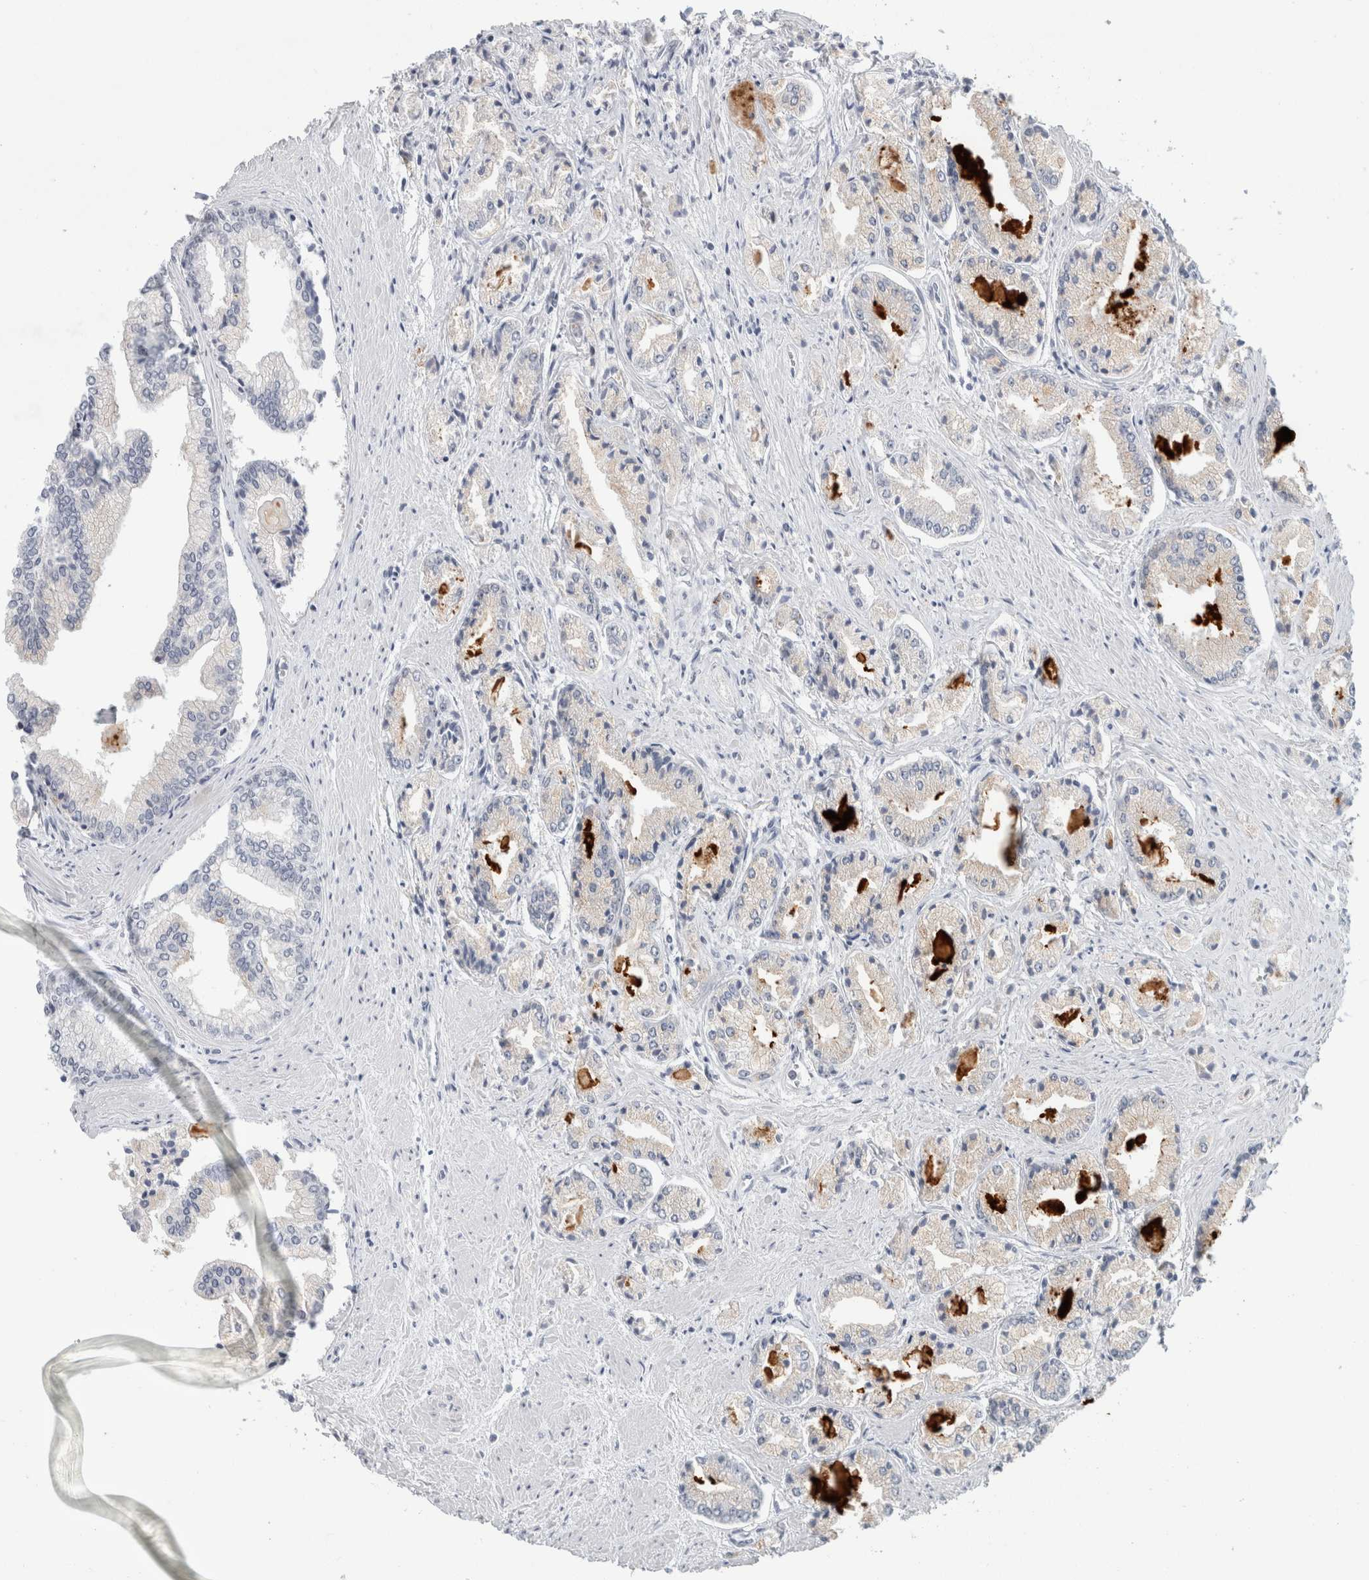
{"staining": {"intensity": "negative", "quantity": "none", "location": "none"}, "tissue": "prostate cancer", "cell_type": "Tumor cells", "image_type": "cancer", "snomed": [{"axis": "morphology", "description": "Adenocarcinoma, Low grade"}, {"axis": "topography", "description": "Prostate"}], "caption": "Tumor cells are negative for protein expression in human low-grade adenocarcinoma (prostate).", "gene": "NIPA1", "patient": {"sex": "male", "age": 52}}